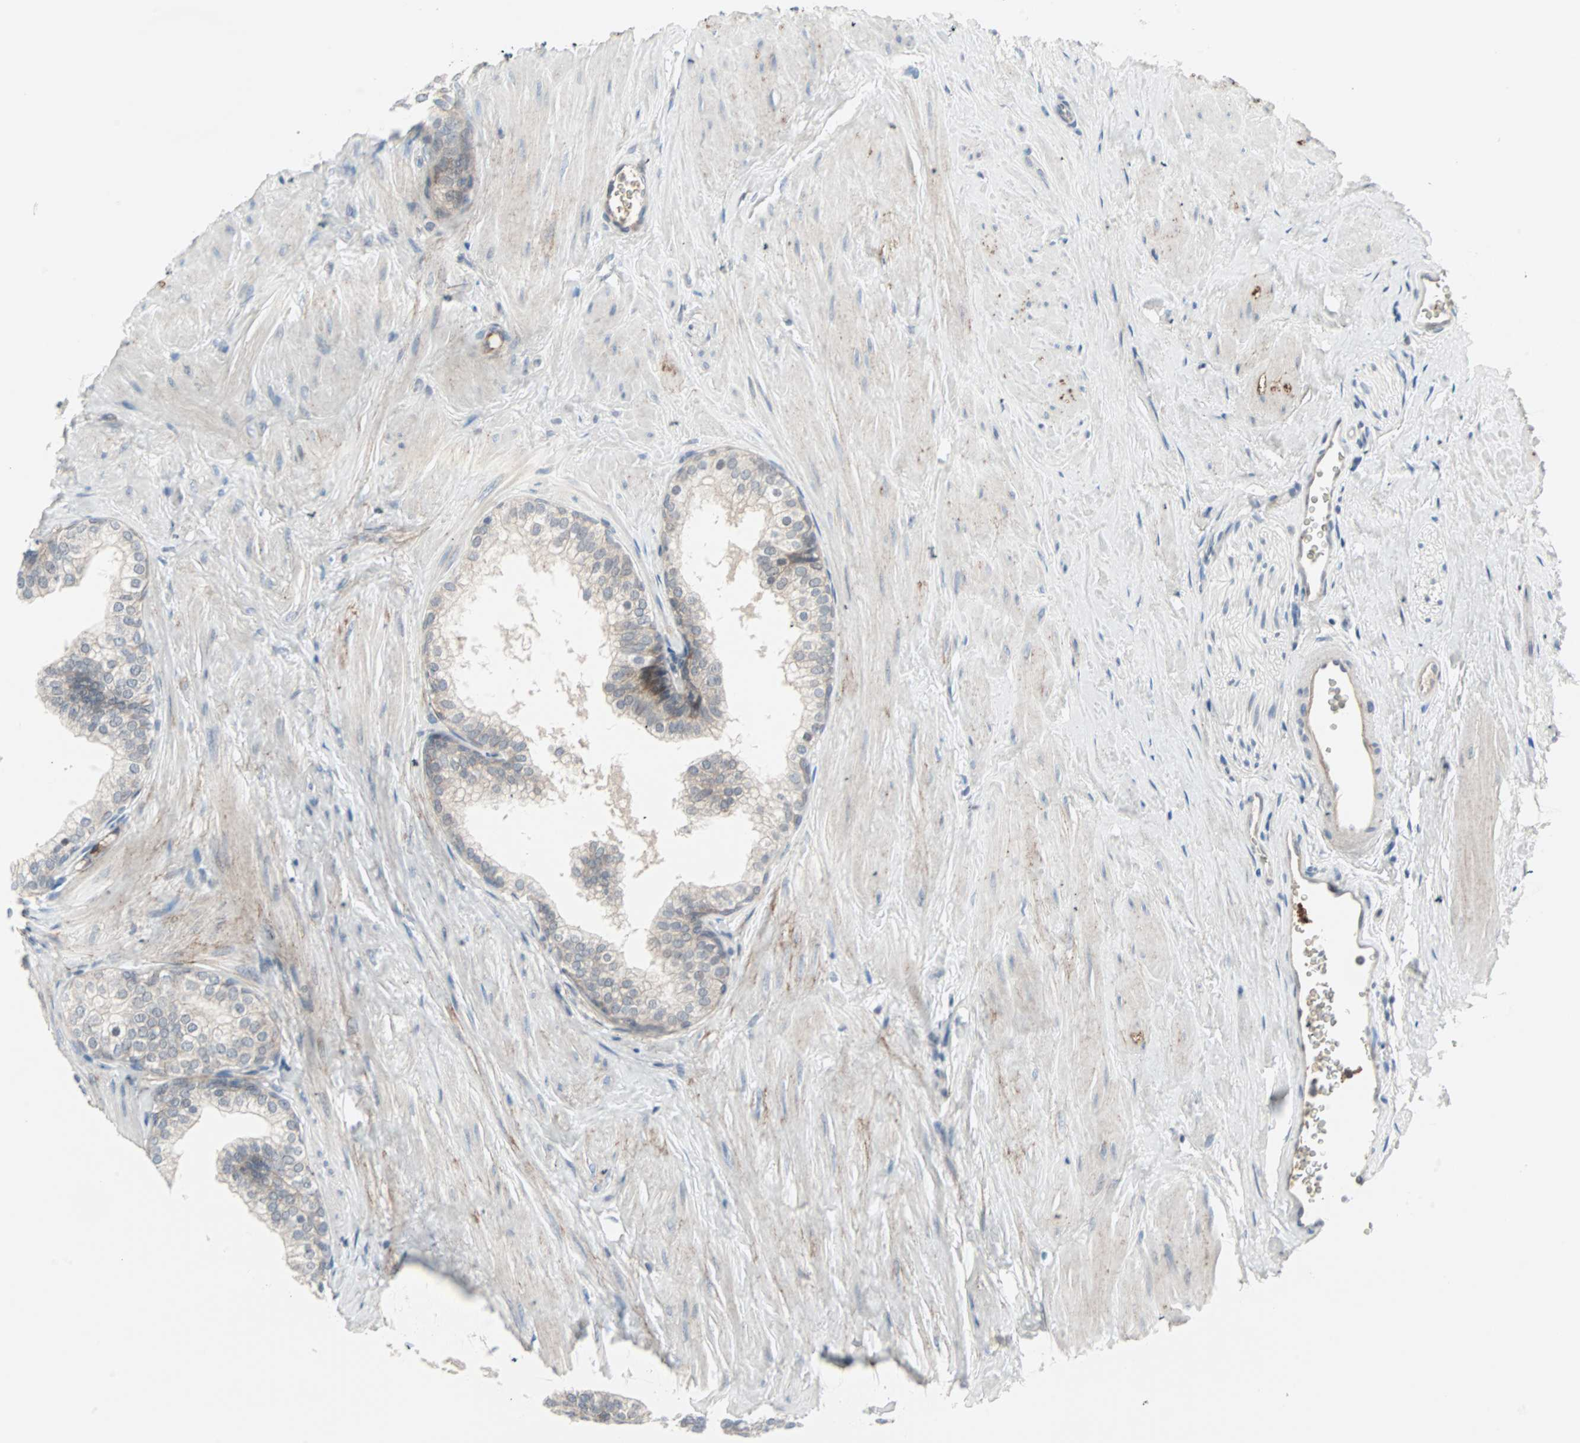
{"staining": {"intensity": "negative", "quantity": "none", "location": "none"}, "tissue": "prostate", "cell_type": "Glandular cells", "image_type": "normal", "snomed": [{"axis": "morphology", "description": "Normal tissue, NOS"}, {"axis": "topography", "description": "Prostate"}], "caption": "Prostate stained for a protein using immunohistochemistry (IHC) shows no expression glandular cells.", "gene": "CASP3", "patient": {"sex": "male", "age": 60}}